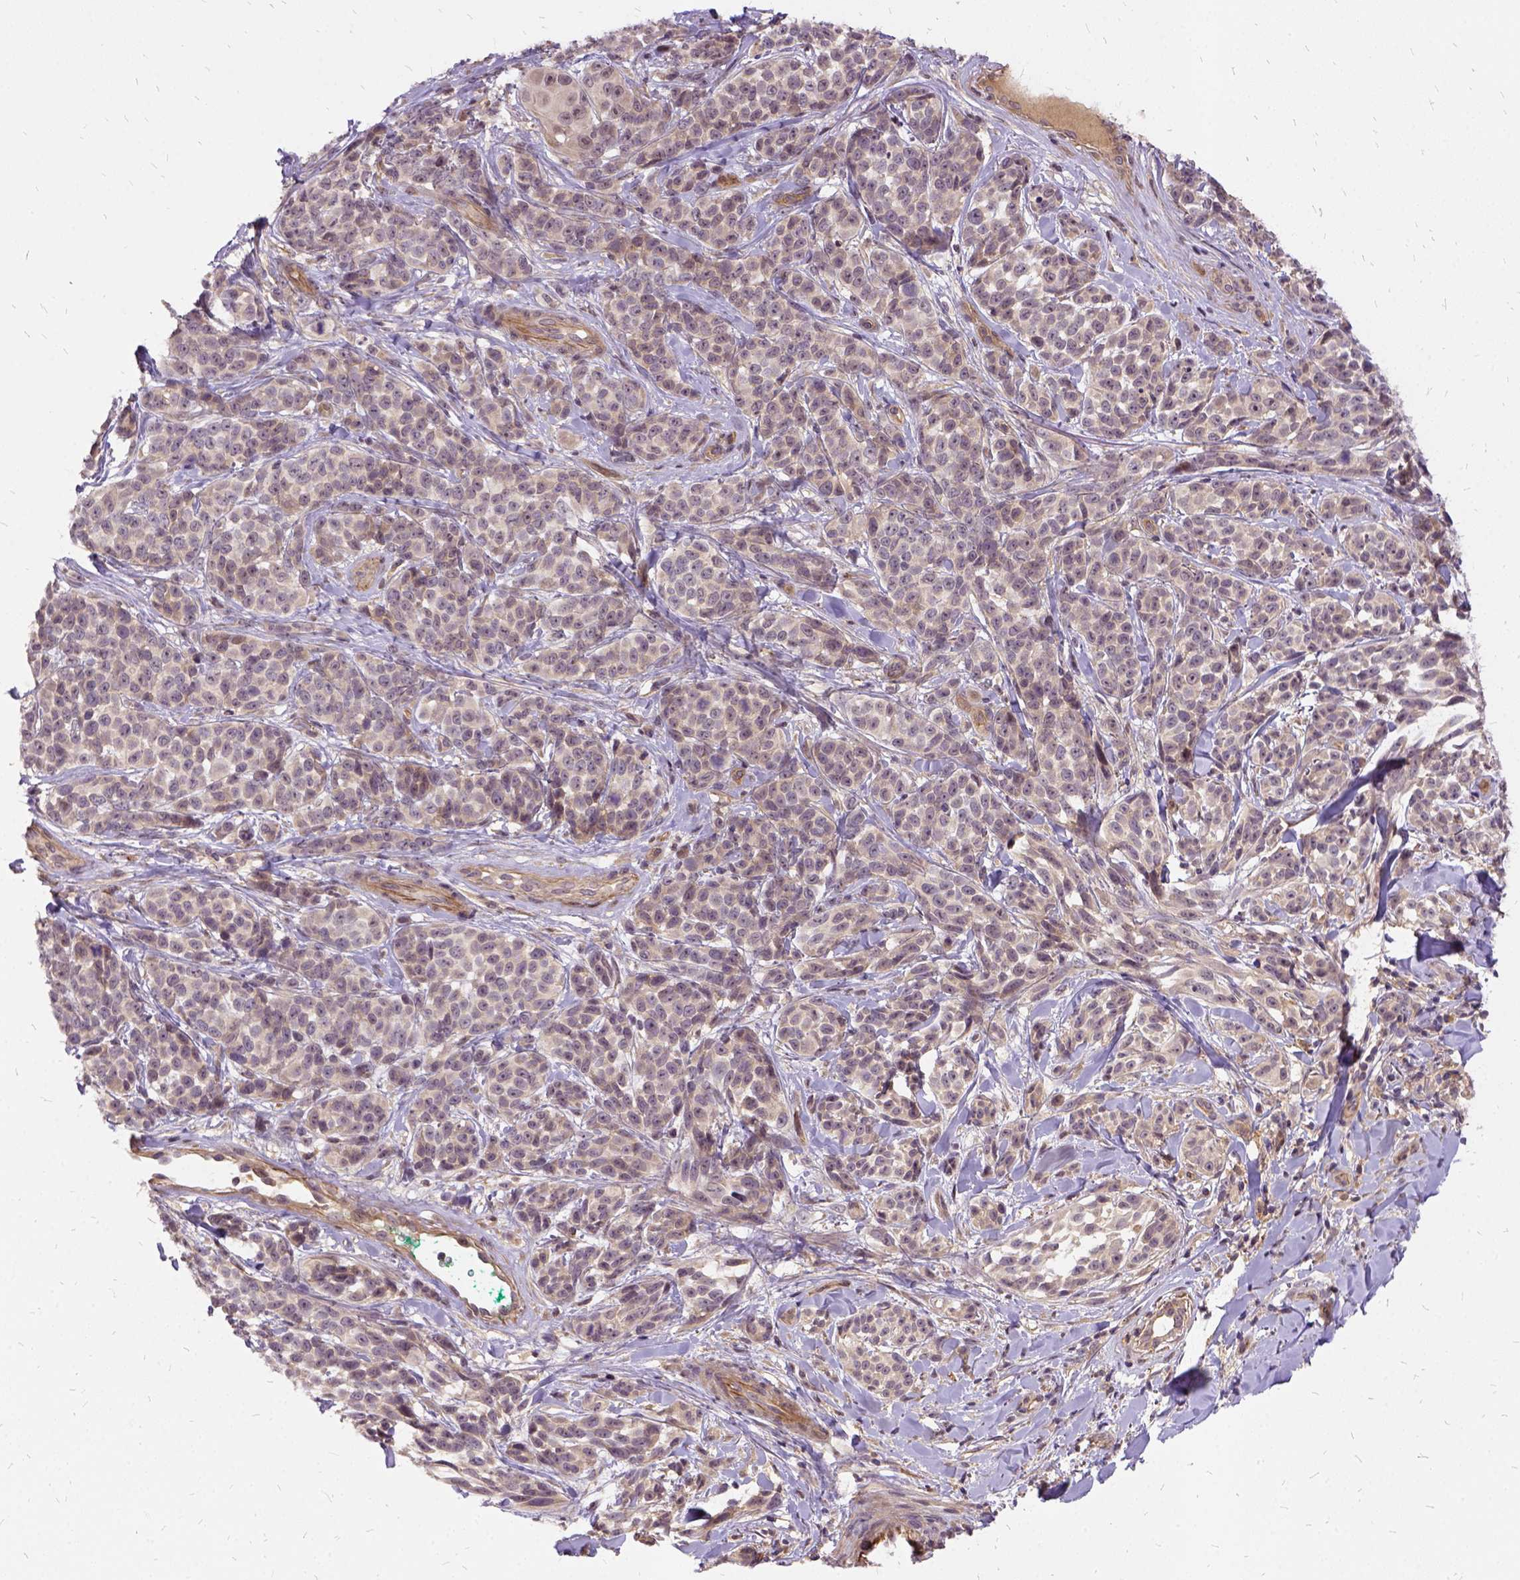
{"staining": {"intensity": "negative", "quantity": "none", "location": "none"}, "tissue": "melanoma", "cell_type": "Tumor cells", "image_type": "cancer", "snomed": [{"axis": "morphology", "description": "Malignant melanoma, NOS"}, {"axis": "topography", "description": "Skin"}], "caption": "IHC image of human malignant melanoma stained for a protein (brown), which demonstrates no positivity in tumor cells.", "gene": "ILRUN", "patient": {"sex": "female", "age": 88}}